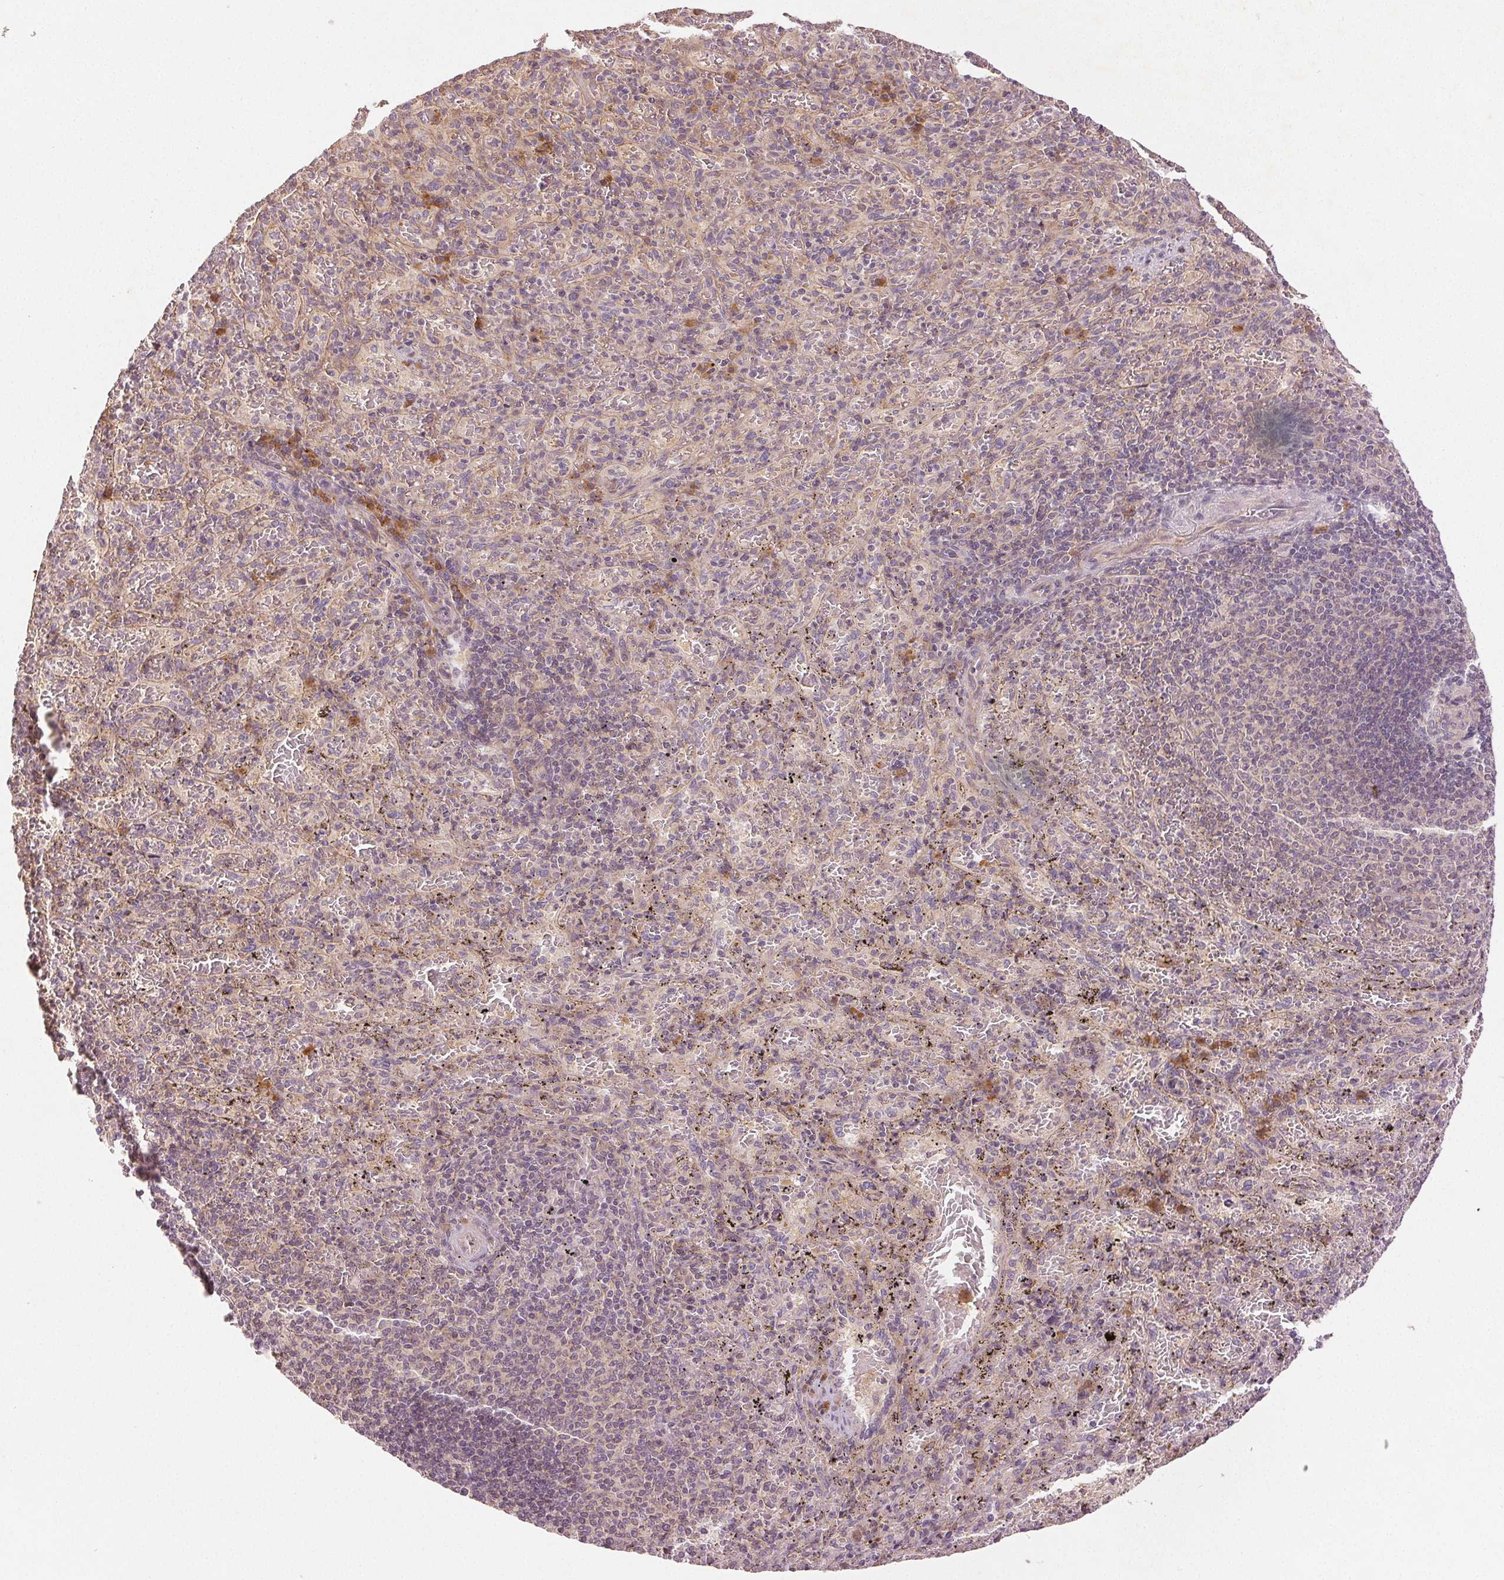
{"staining": {"intensity": "negative", "quantity": "none", "location": "none"}, "tissue": "spleen", "cell_type": "Cells in red pulp", "image_type": "normal", "snomed": [{"axis": "morphology", "description": "Normal tissue, NOS"}, {"axis": "topography", "description": "Spleen"}], "caption": "Cells in red pulp show no significant staining in unremarkable spleen. (IHC, brightfield microscopy, high magnification).", "gene": "YIF1B", "patient": {"sex": "male", "age": 57}}